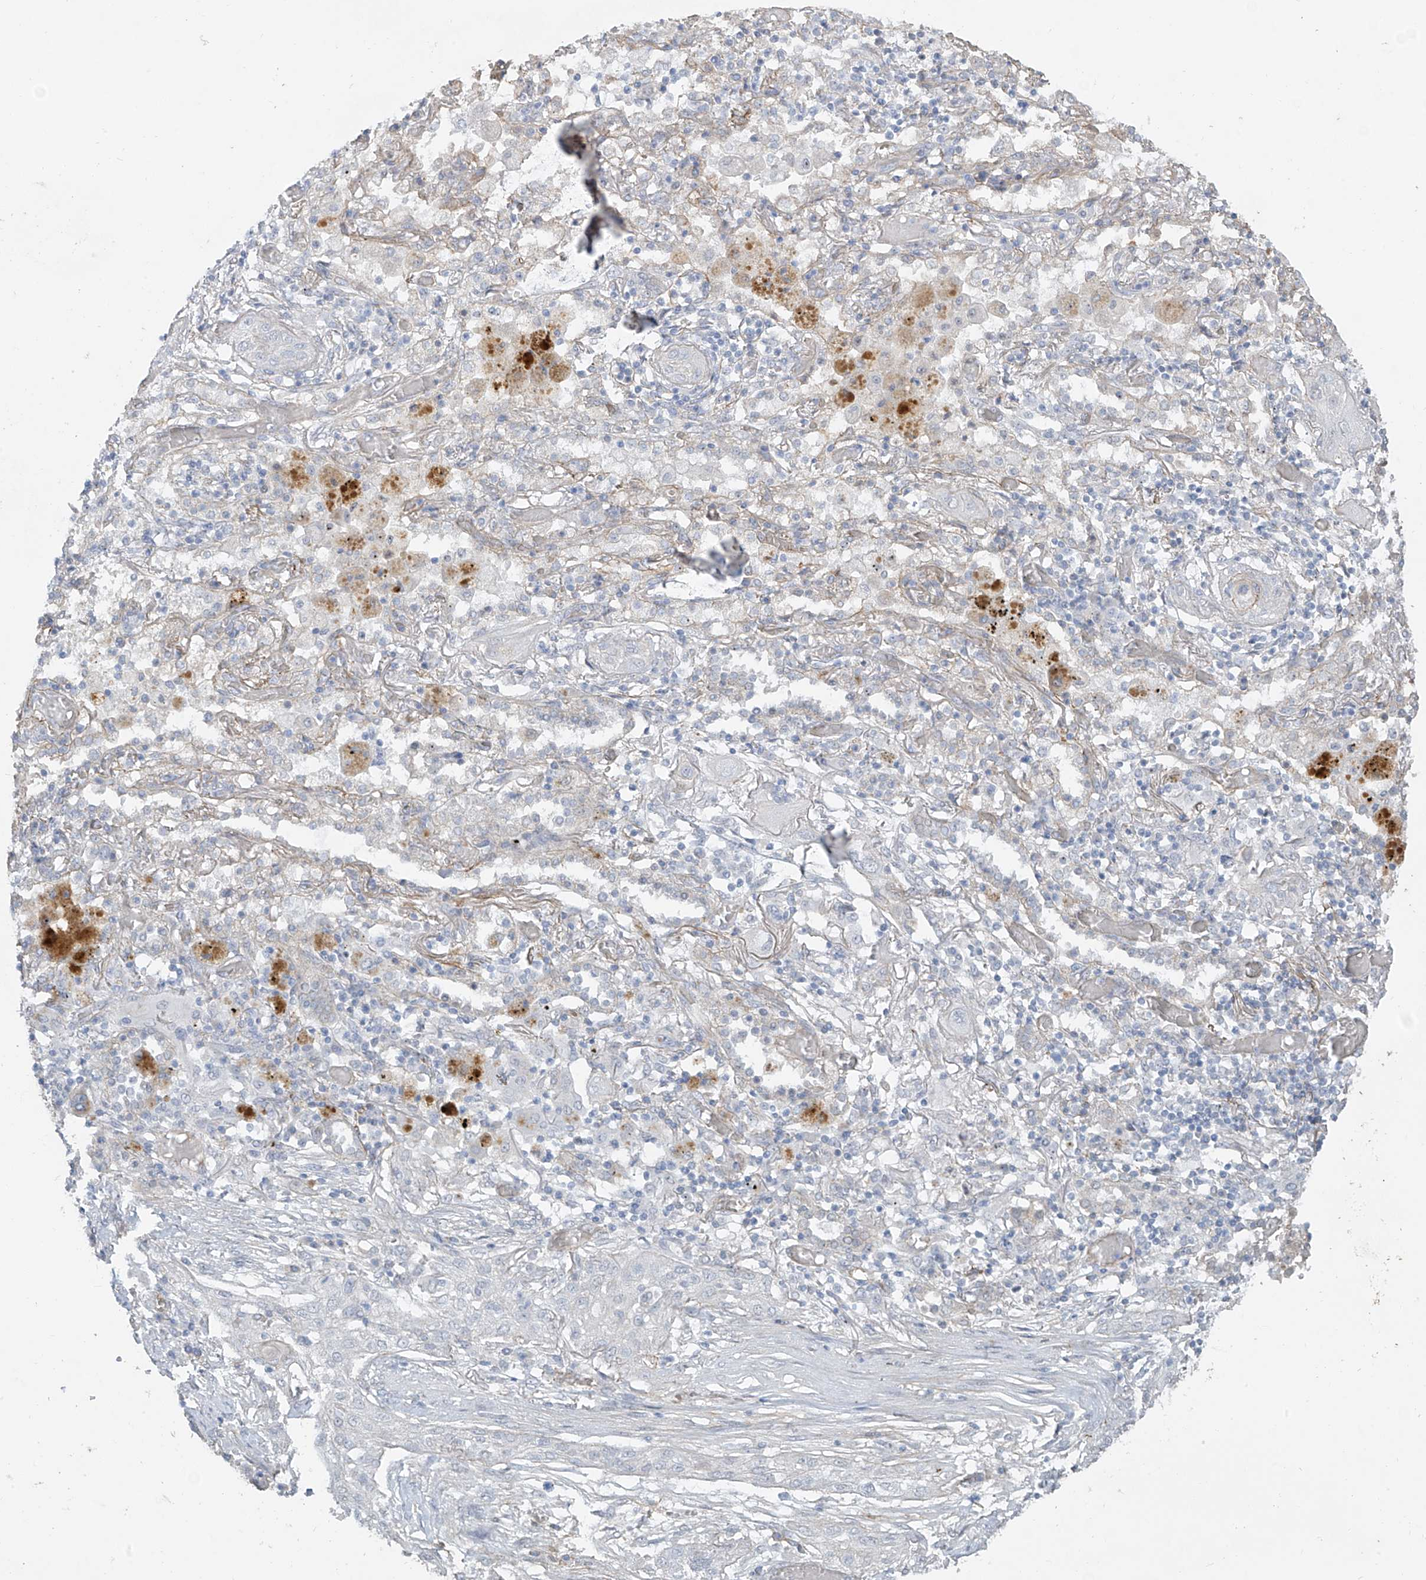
{"staining": {"intensity": "negative", "quantity": "none", "location": "none"}, "tissue": "lung cancer", "cell_type": "Tumor cells", "image_type": "cancer", "snomed": [{"axis": "morphology", "description": "Squamous cell carcinoma, NOS"}, {"axis": "topography", "description": "Lung"}], "caption": "Immunohistochemistry image of human squamous cell carcinoma (lung) stained for a protein (brown), which displays no positivity in tumor cells.", "gene": "TUBE1", "patient": {"sex": "female", "age": 47}}